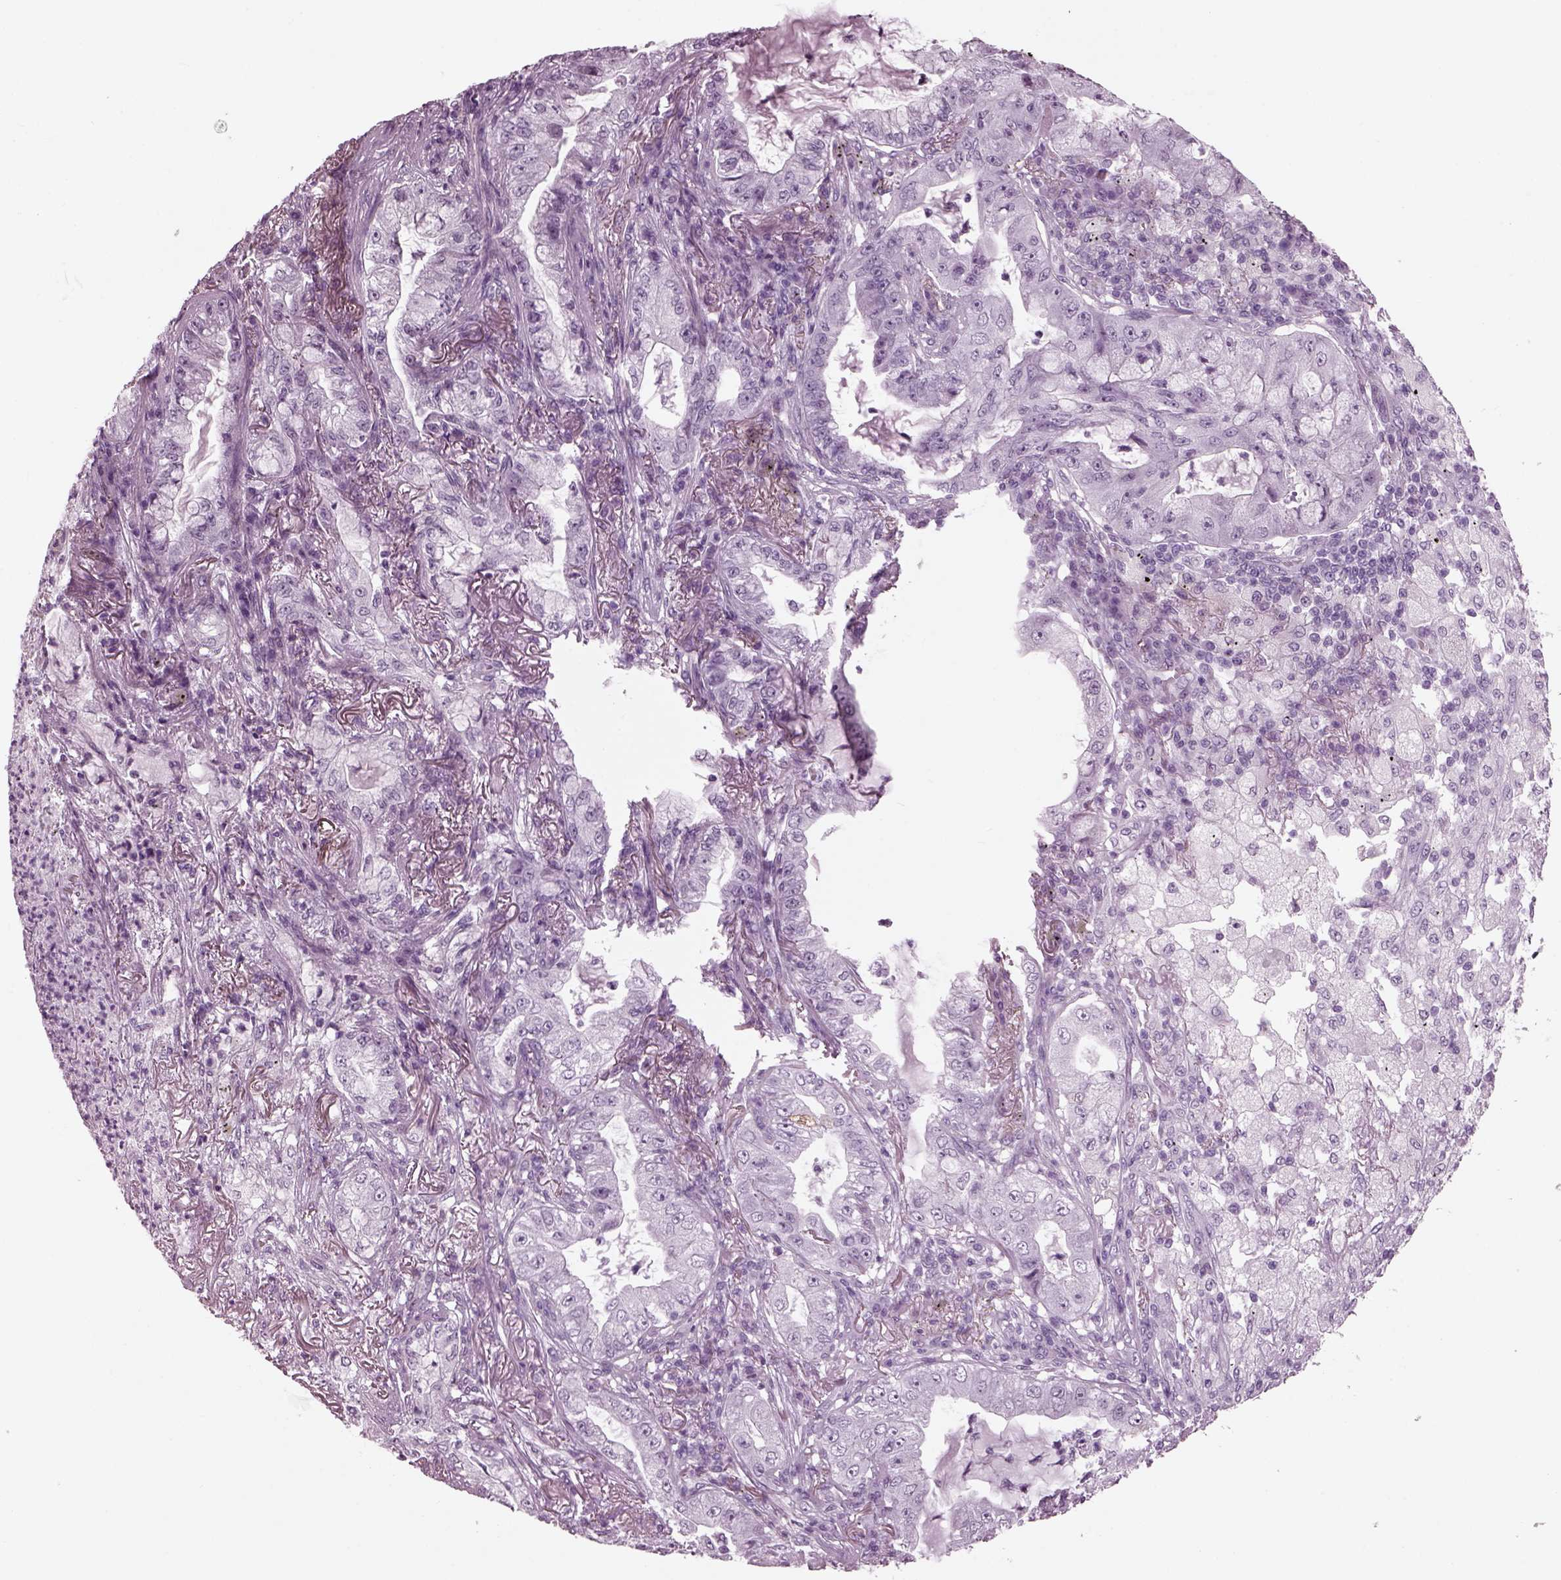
{"staining": {"intensity": "negative", "quantity": "none", "location": "none"}, "tissue": "lung cancer", "cell_type": "Tumor cells", "image_type": "cancer", "snomed": [{"axis": "morphology", "description": "Adenocarcinoma, NOS"}, {"axis": "topography", "description": "Lung"}], "caption": "The image reveals no significant expression in tumor cells of lung adenocarcinoma.", "gene": "TPPP2", "patient": {"sex": "female", "age": 73}}